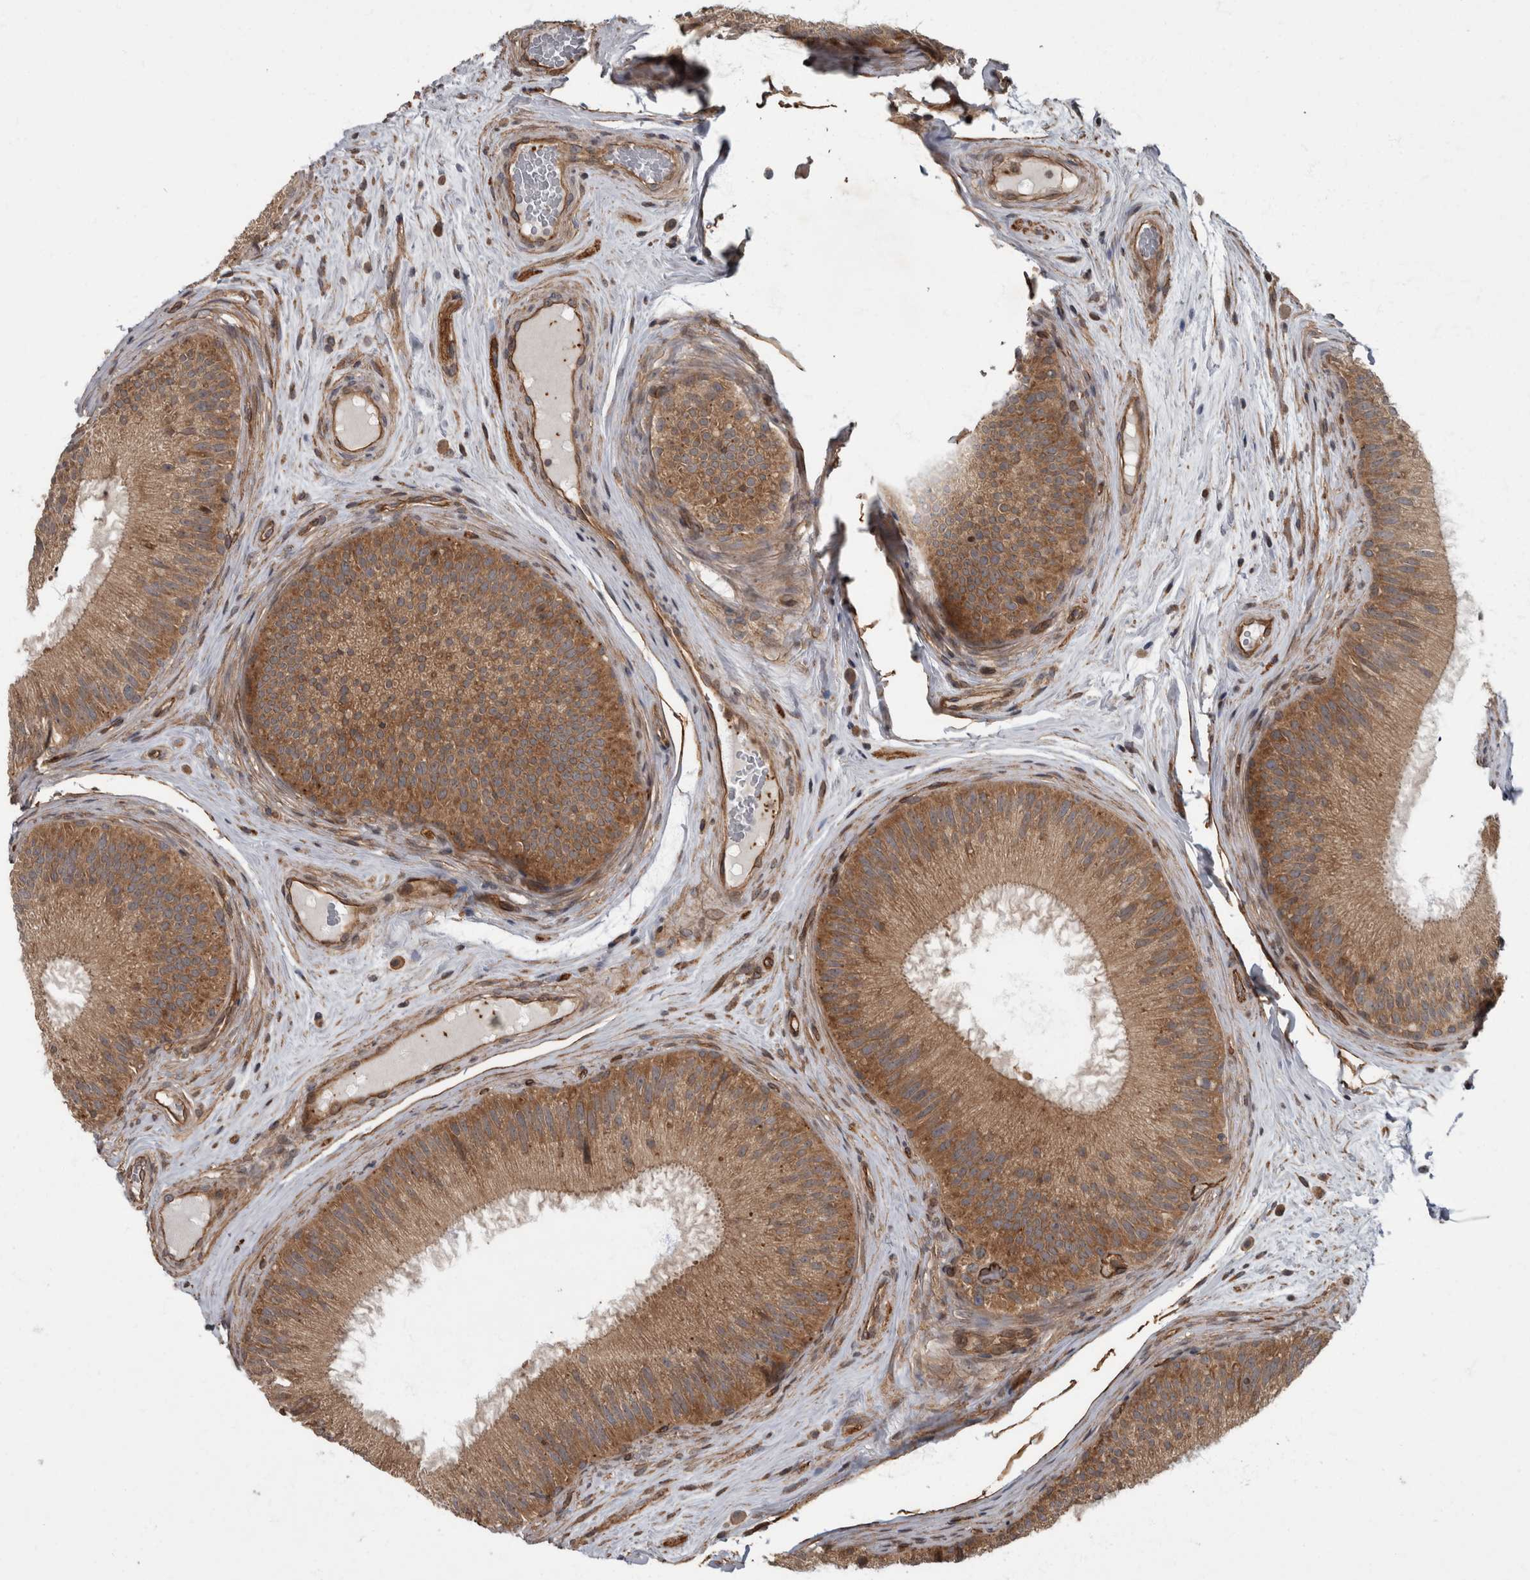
{"staining": {"intensity": "moderate", "quantity": ">75%", "location": "cytoplasmic/membranous"}, "tissue": "epididymis", "cell_type": "Glandular cells", "image_type": "normal", "snomed": [{"axis": "morphology", "description": "Normal tissue, NOS"}, {"axis": "topography", "description": "Epididymis"}], "caption": "About >75% of glandular cells in benign human epididymis show moderate cytoplasmic/membranous protein staining as visualized by brown immunohistochemical staining.", "gene": "VEGFD", "patient": {"sex": "male", "age": 45}}